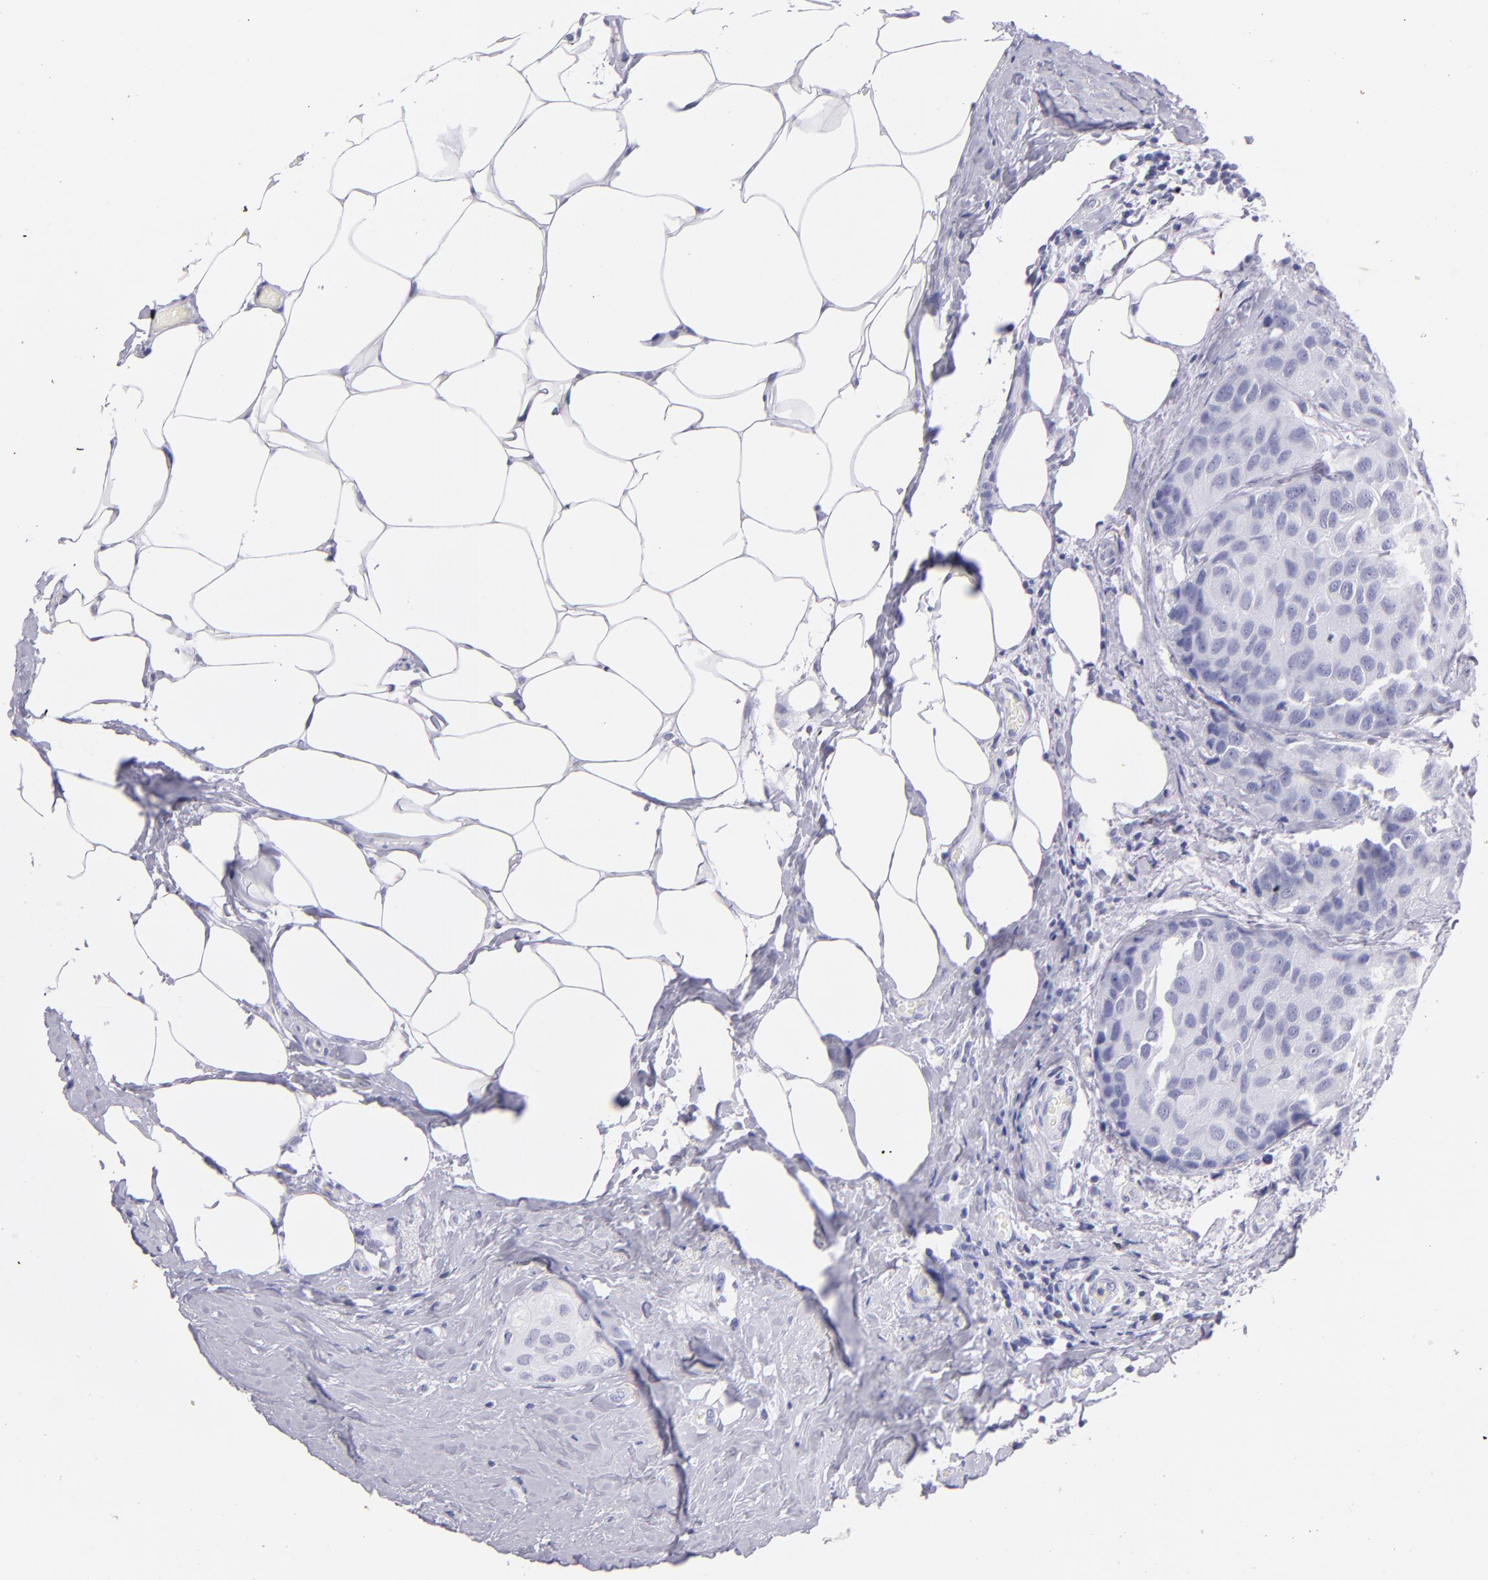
{"staining": {"intensity": "negative", "quantity": "none", "location": "none"}, "tissue": "breast cancer", "cell_type": "Tumor cells", "image_type": "cancer", "snomed": [{"axis": "morphology", "description": "Duct carcinoma"}, {"axis": "topography", "description": "Breast"}], "caption": "High power microscopy image of an immunohistochemistry (IHC) photomicrograph of breast cancer (infiltrating ductal carcinoma), revealing no significant expression in tumor cells.", "gene": "PRF1", "patient": {"sex": "female", "age": 68}}